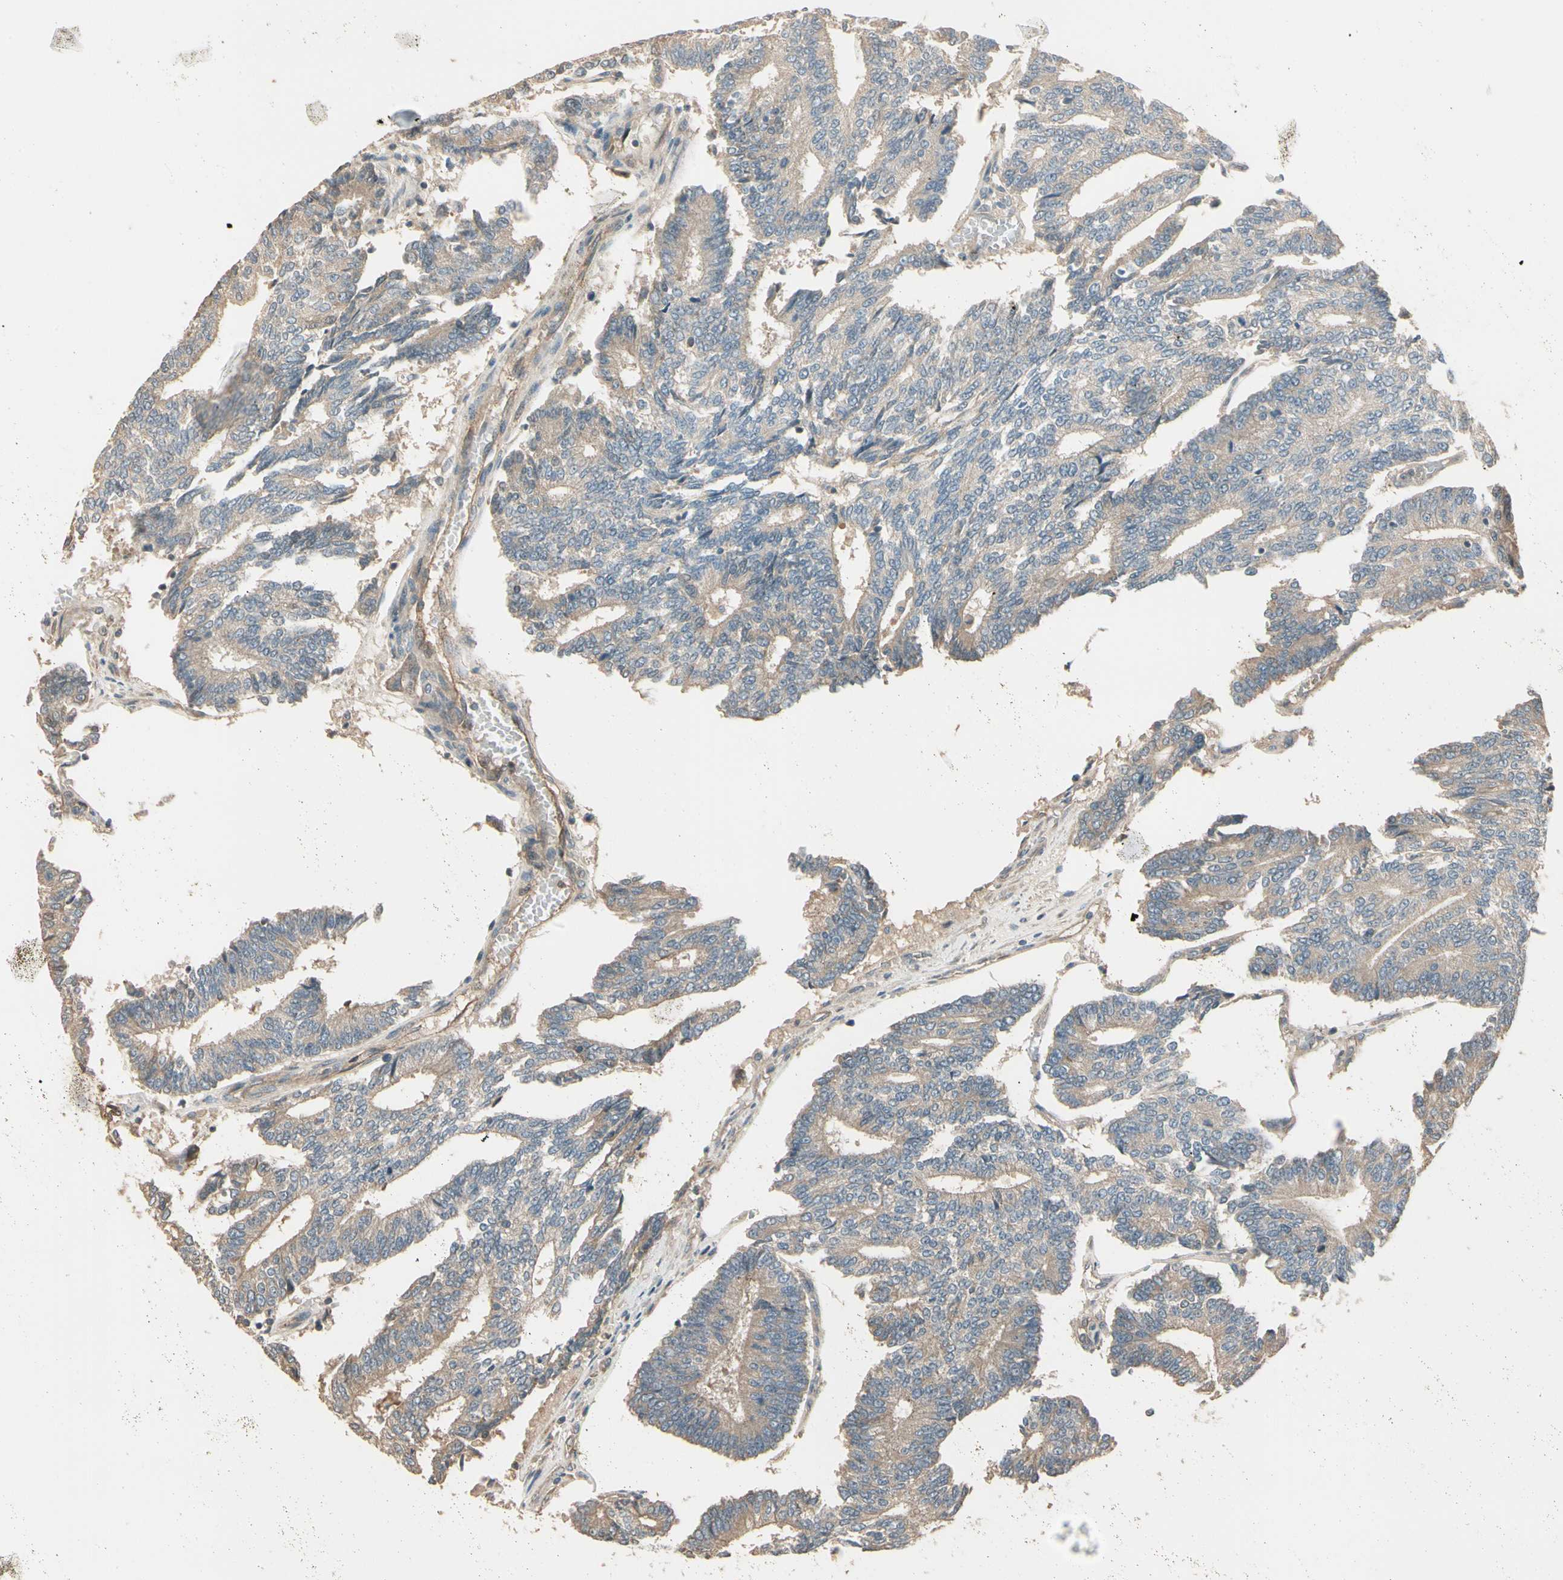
{"staining": {"intensity": "weak", "quantity": ">75%", "location": "cytoplasmic/membranous"}, "tissue": "prostate cancer", "cell_type": "Tumor cells", "image_type": "cancer", "snomed": [{"axis": "morphology", "description": "Adenocarcinoma, High grade"}, {"axis": "topography", "description": "Prostate"}], "caption": "This histopathology image reveals IHC staining of human adenocarcinoma (high-grade) (prostate), with low weak cytoplasmic/membranous expression in about >75% of tumor cells.", "gene": "TNFRSF21", "patient": {"sex": "male", "age": 55}}